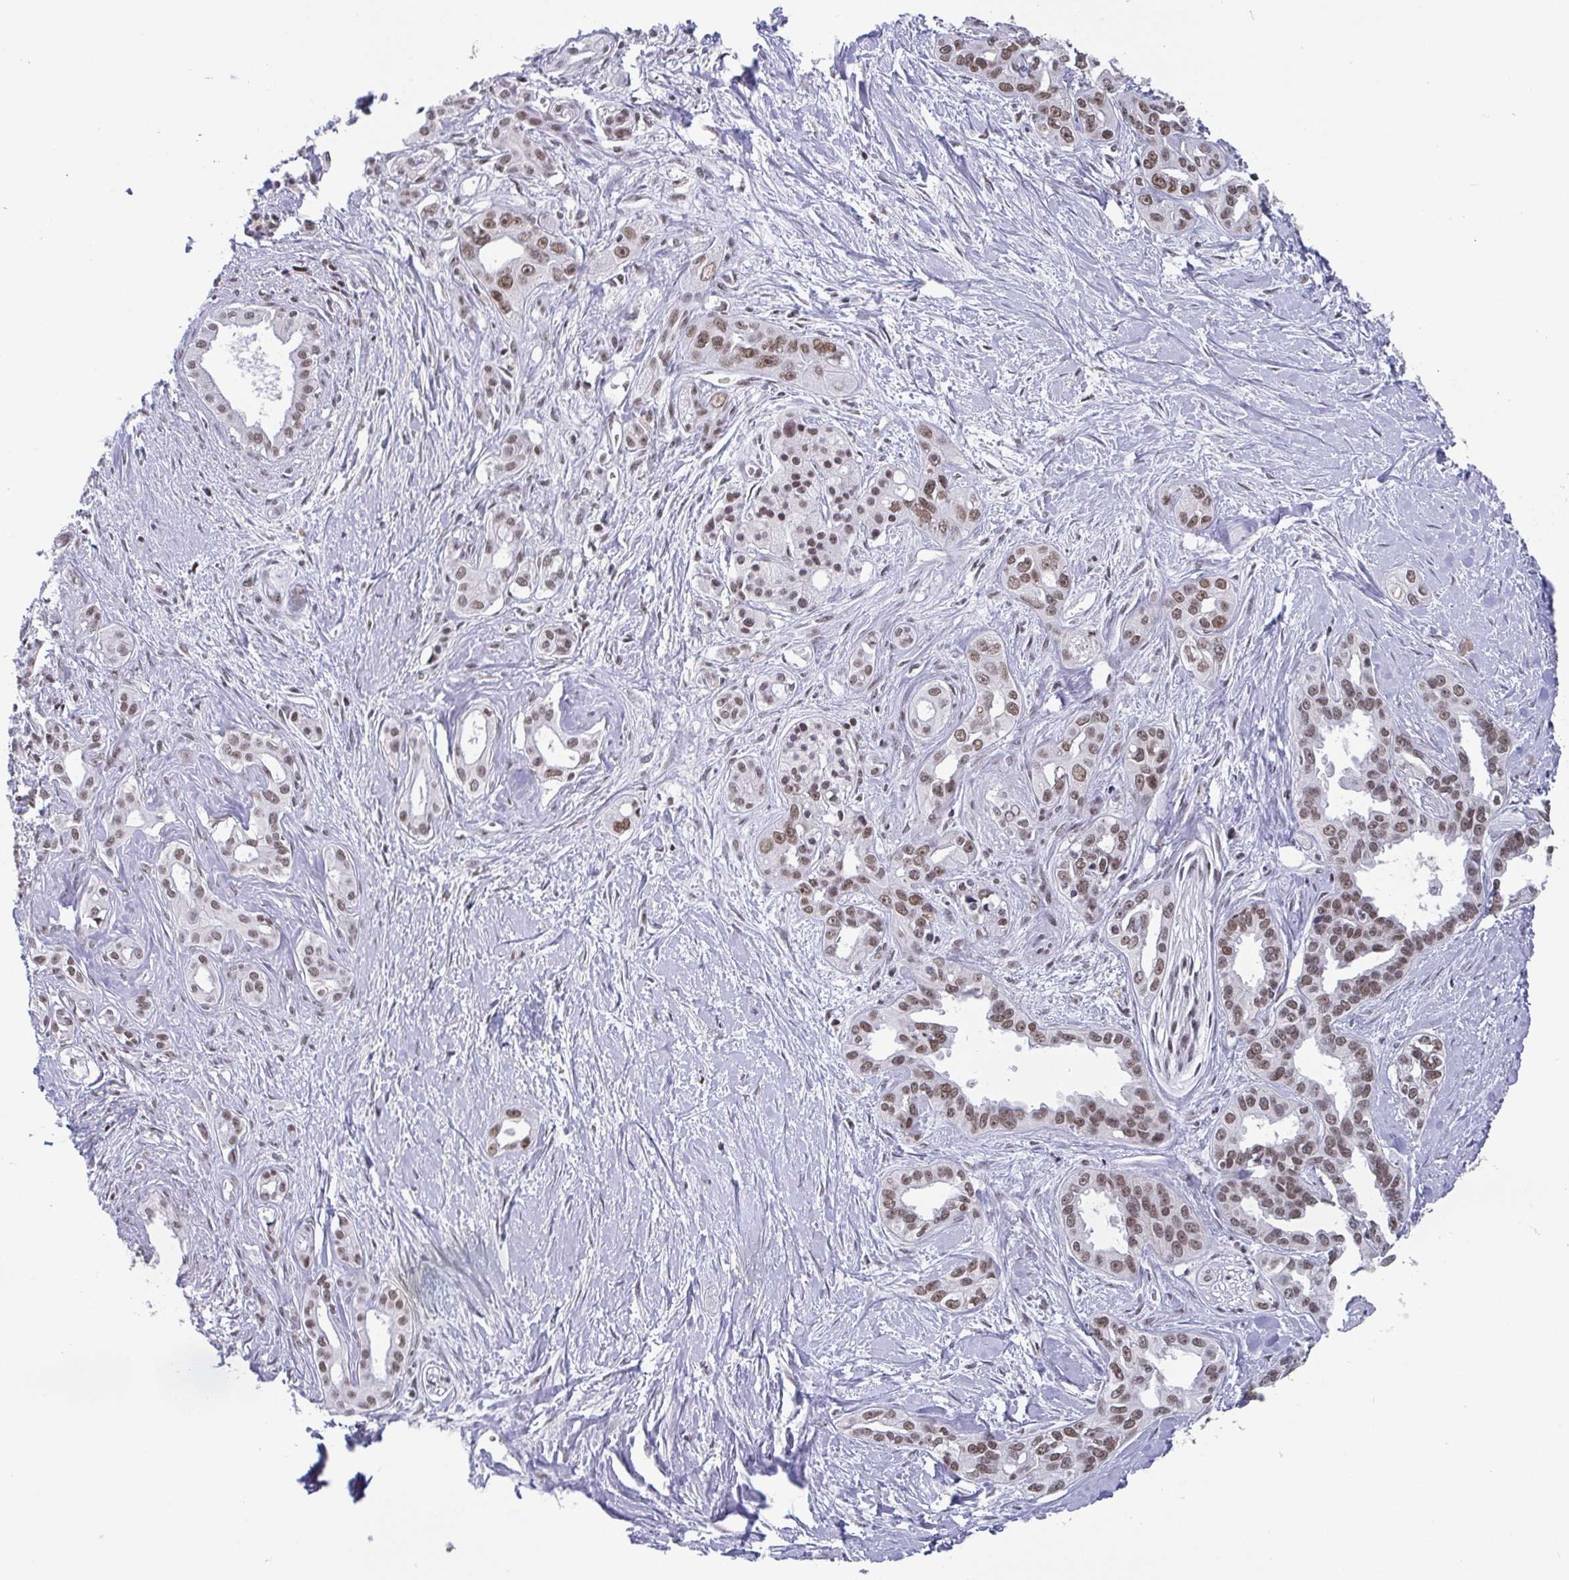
{"staining": {"intensity": "weak", "quantity": ">75%", "location": "nuclear"}, "tissue": "pancreatic cancer", "cell_type": "Tumor cells", "image_type": "cancer", "snomed": [{"axis": "morphology", "description": "Adenocarcinoma, NOS"}, {"axis": "topography", "description": "Pancreas"}], "caption": "The histopathology image shows a brown stain indicating the presence of a protein in the nuclear of tumor cells in pancreatic cancer.", "gene": "CTCF", "patient": {"sex": "female", "age": 50}}